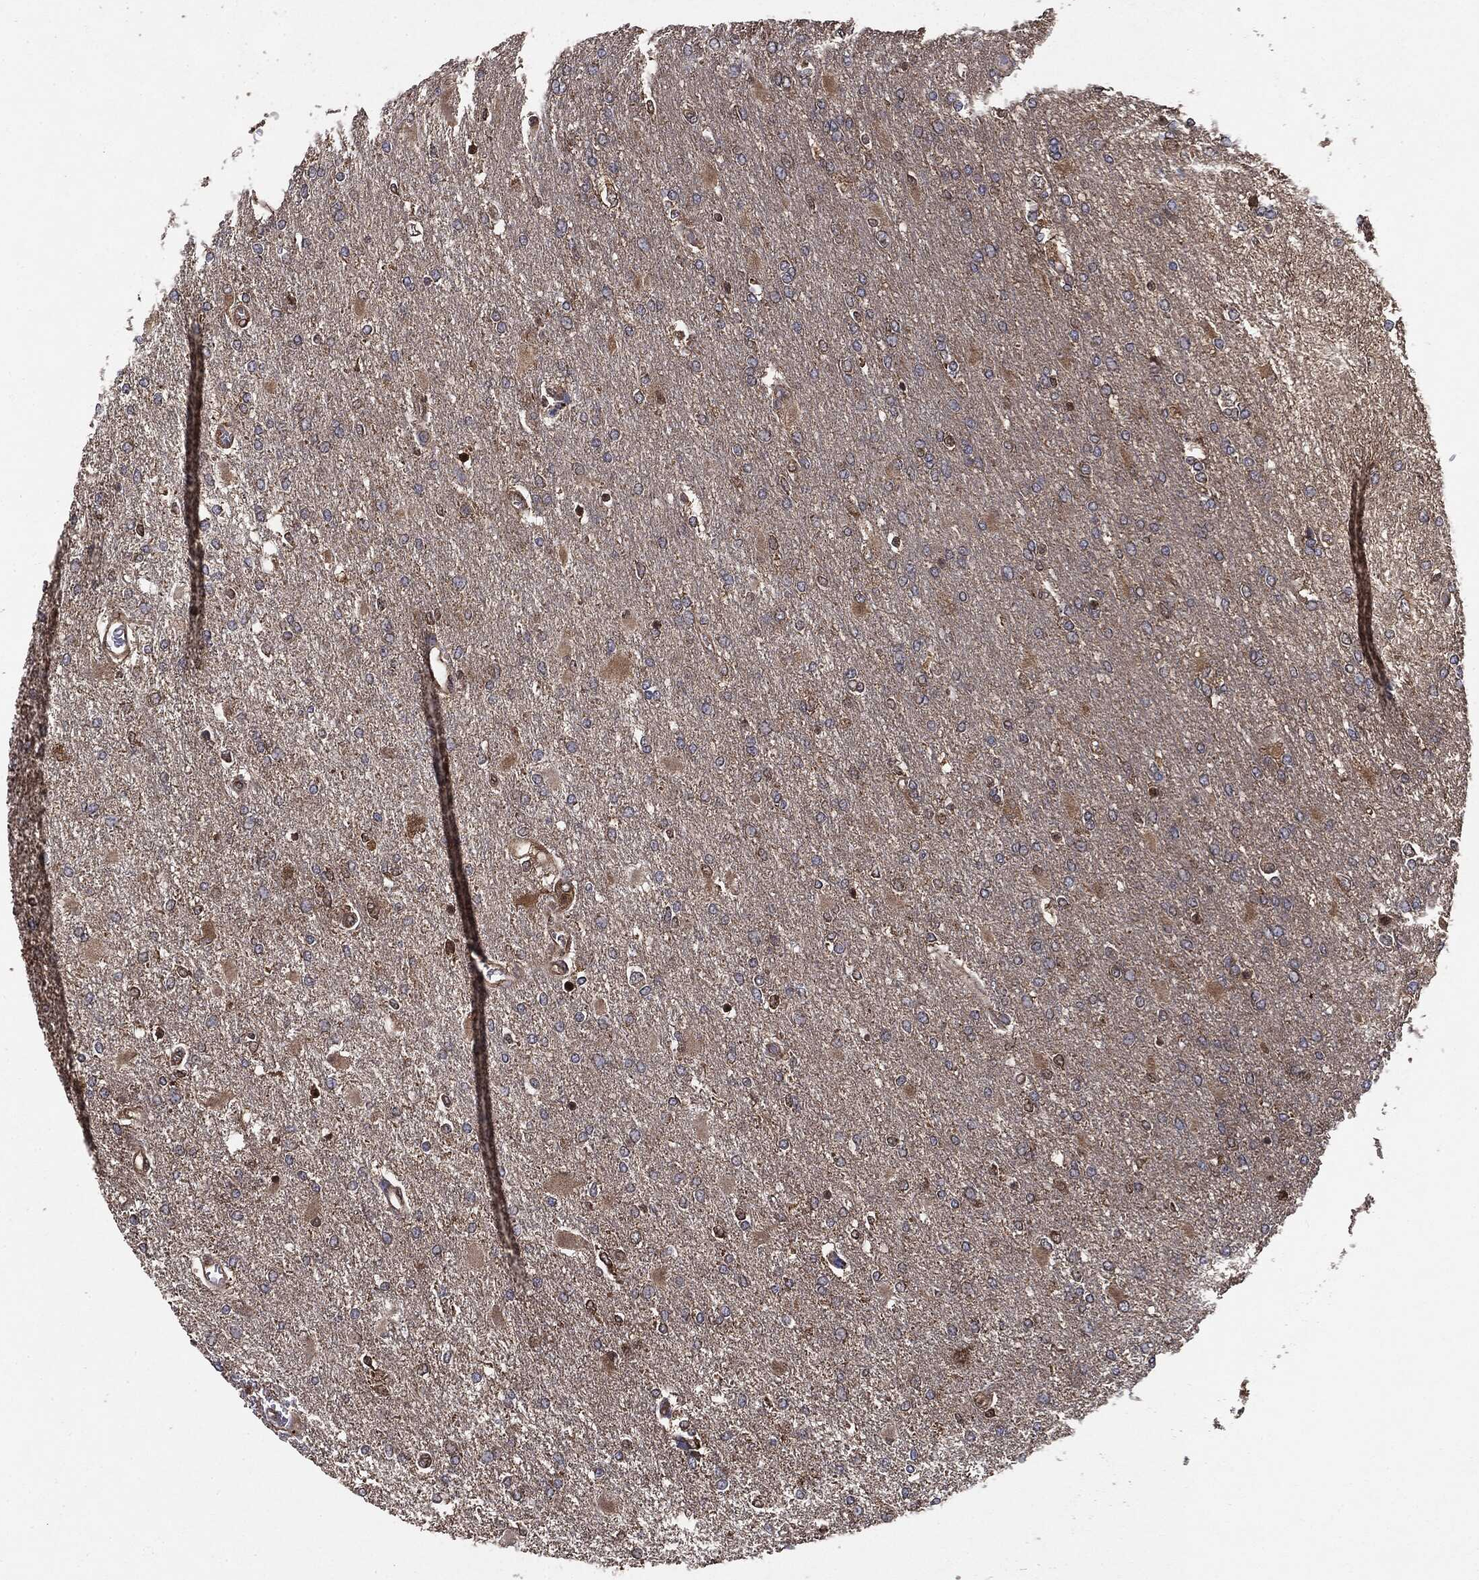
{"staining": {"intensity": "weak", "quantity": "<25%", "location": "cytoplasmic/membranous"}, "tissue": "glioma", "cell_type": "Tumor cells", "image_type": "cancer", "snomed": [{"axis": "morphology", "description": "Glioma, malignant, High grade"}, {"axis": "topography", "description": "Cerebral cortex"}], "caption": "Malignant glioma (high-grade) stained for a protein using IHC demonstrates no positivity tumor cells.", "gene": "NME1", "patient": {"sex": "male", "age": 79}}